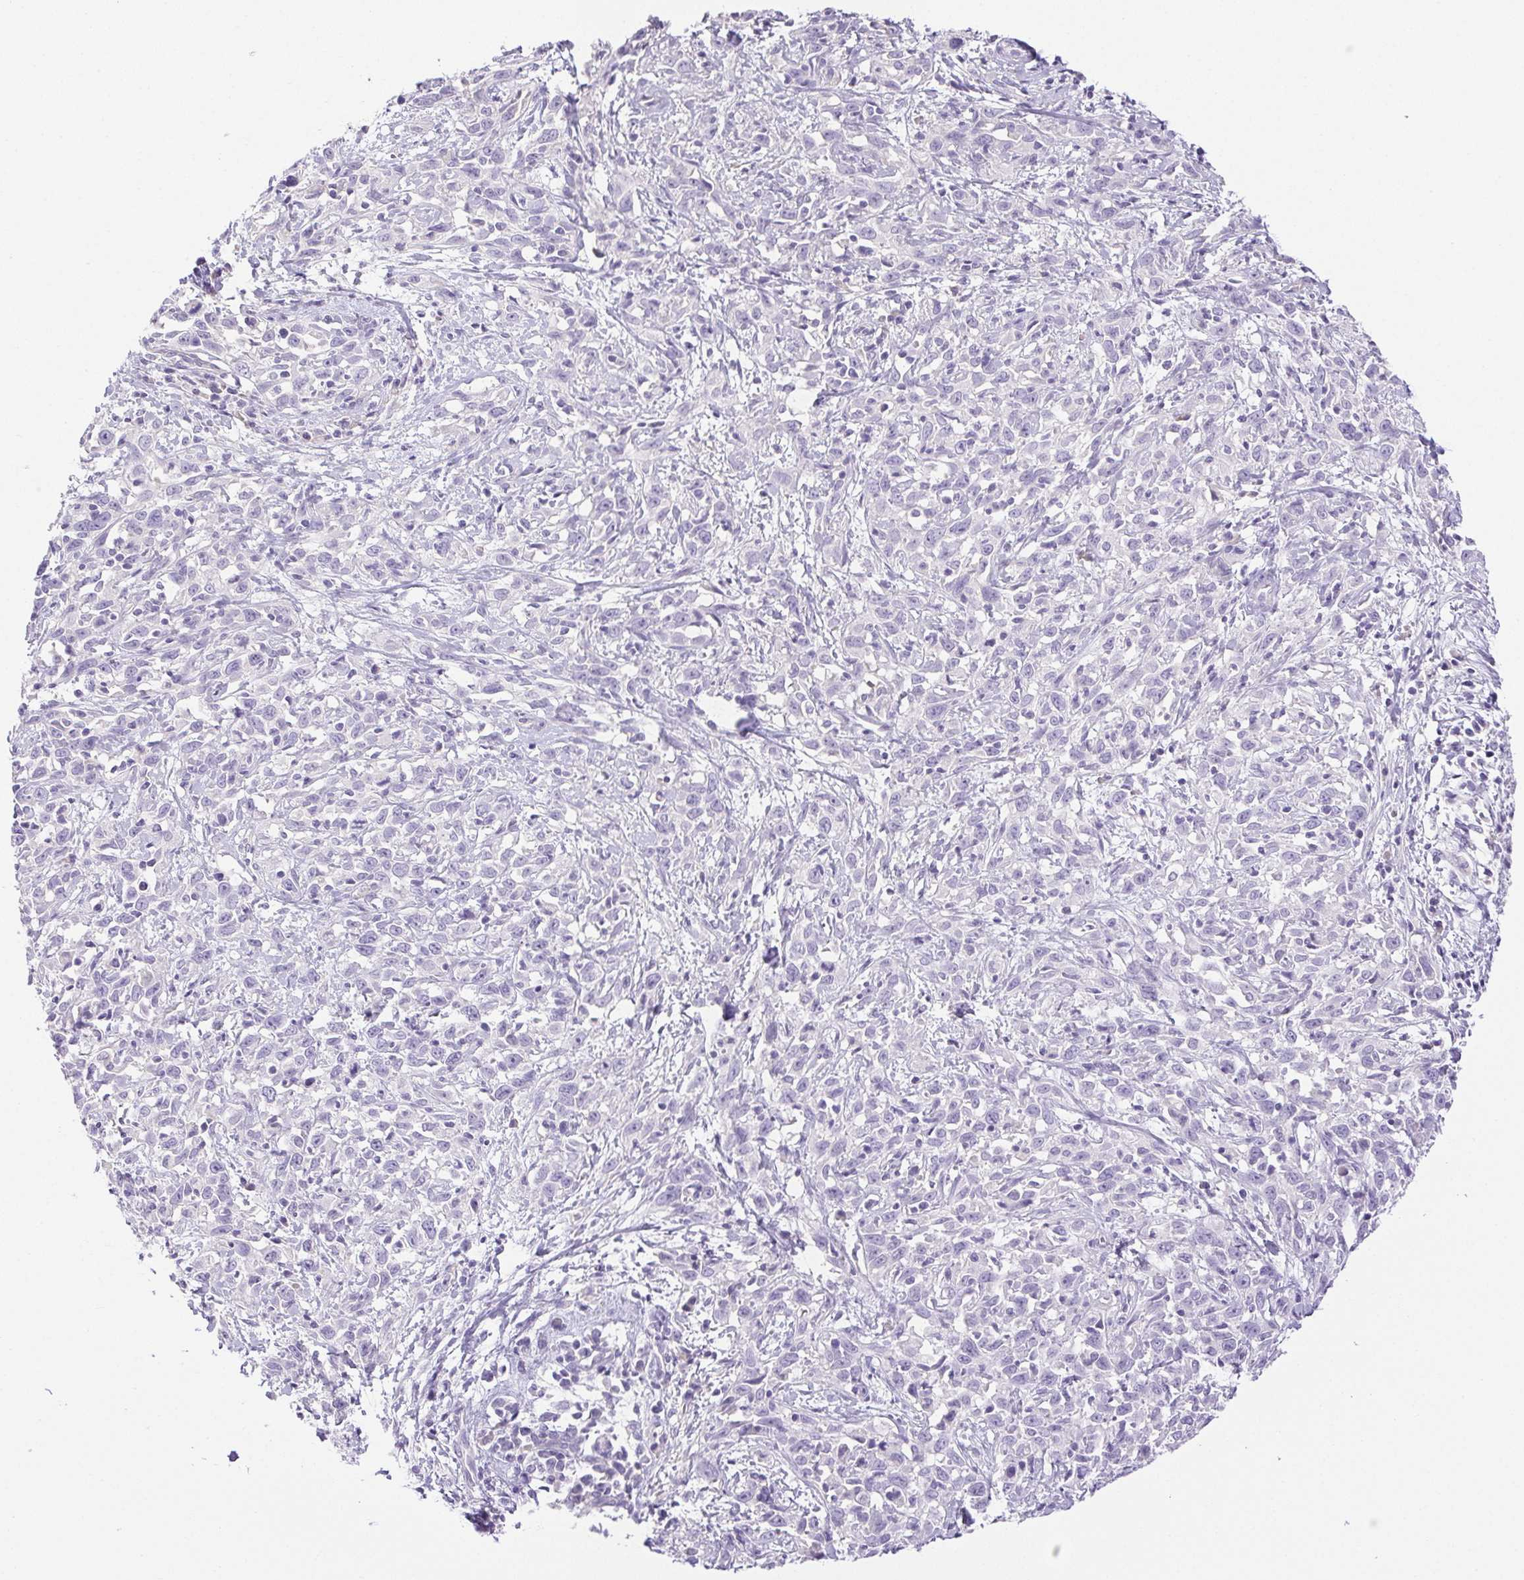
{"staining": {"intensity": "negative", "quantity": "none", "location": "none"}, "tissue": "cervical cancer", "cell_type": "Tumor cells", "image_type": "cancer", "snomed": [{"axis": "morphology", "description": "Adenocarcinoma, NOS"}, {"axis": "topography", "description": "Cervix"}], "caption": "Tumor cells show no significant protein staining in adenocarcinoma (cervical).", "gene": "PAPPA2", "patient": {"sex": "female", "age": 40}}